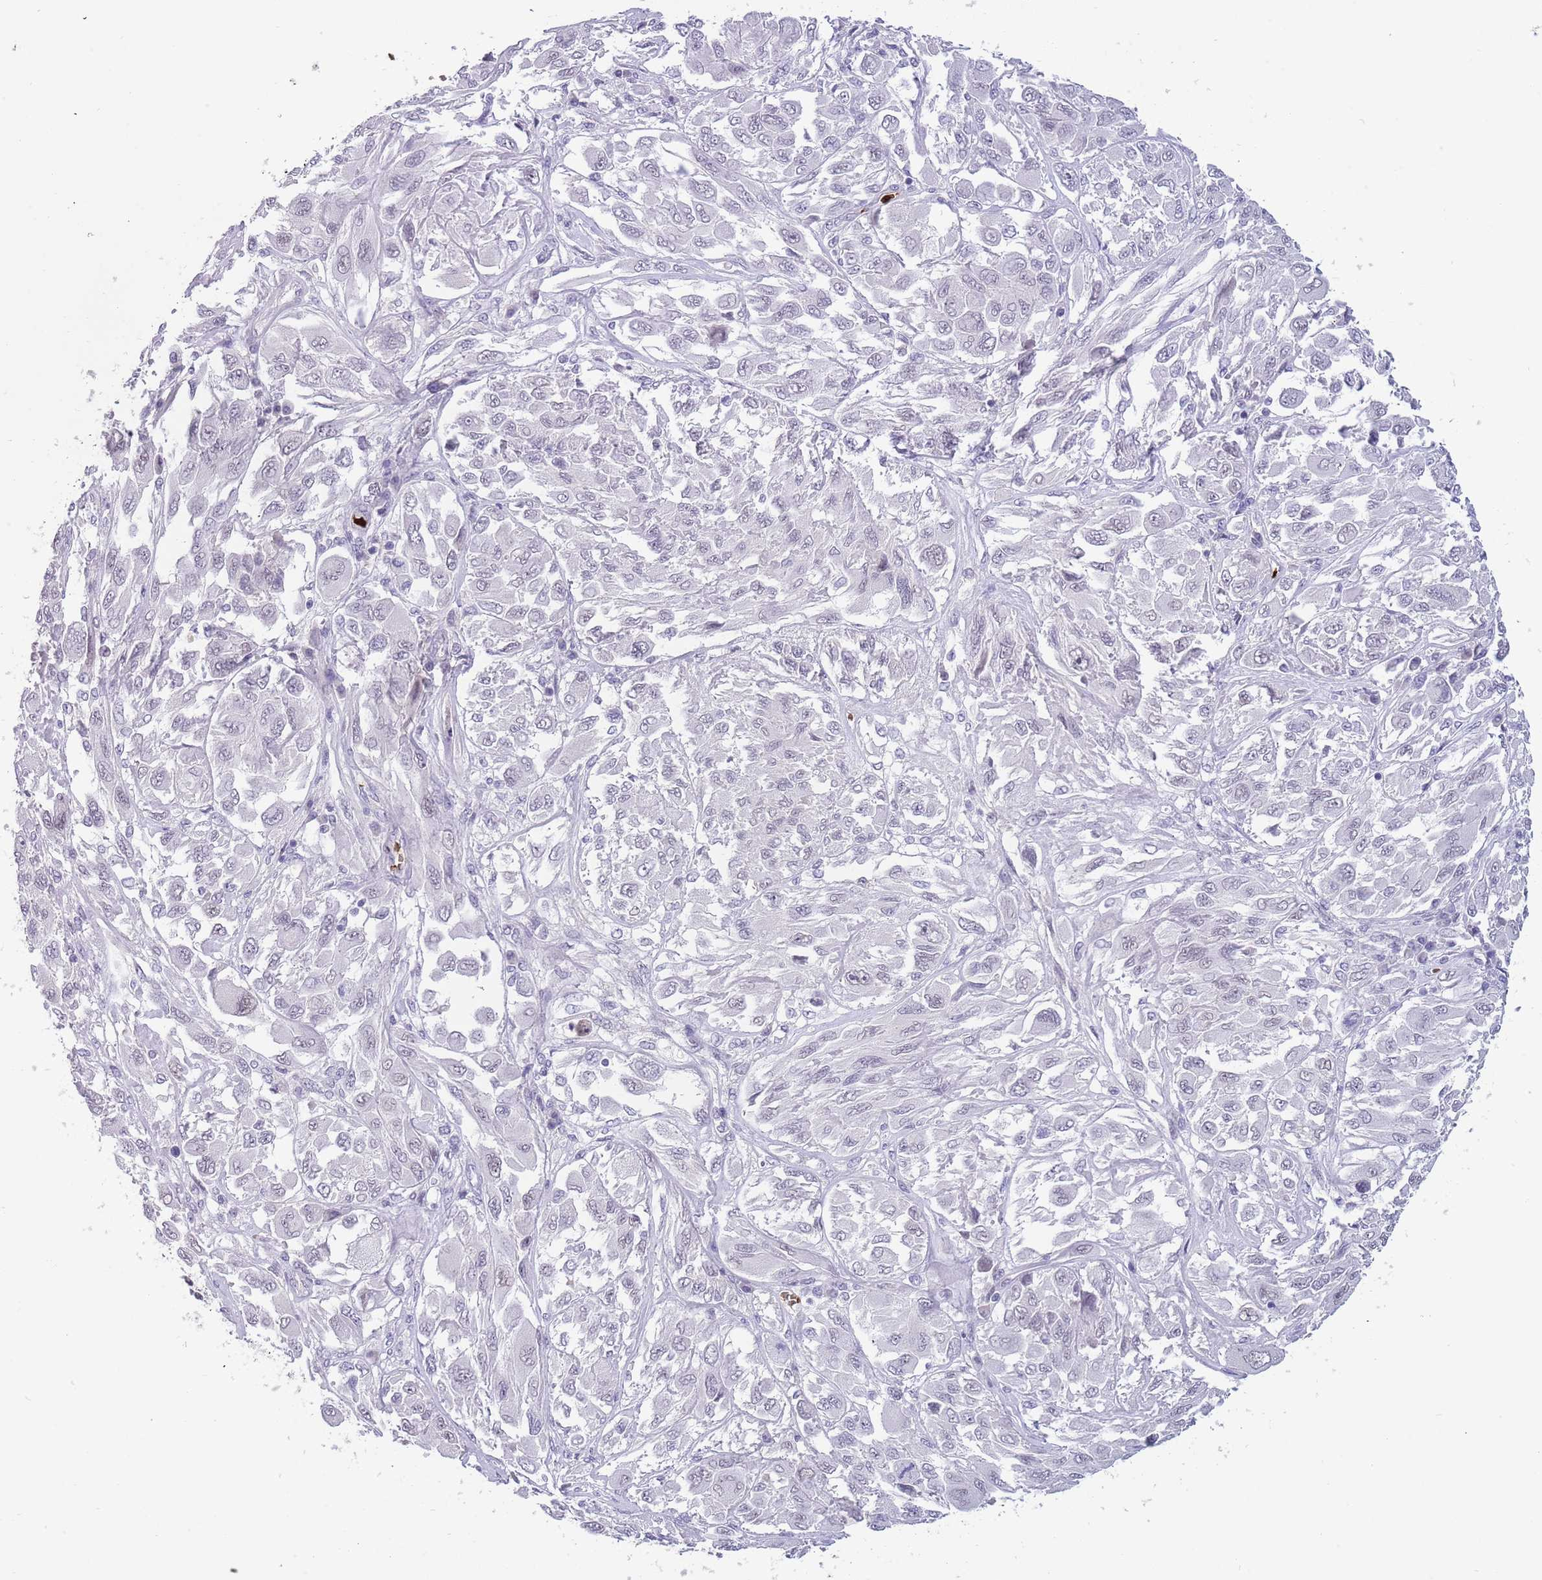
{"staining": {"intensity": "negative", "quantity": "none", "location": "none"}, "tissue": "melanoma", "cell_type": "Tumor cells", "image_type": "cancer", "snomed": [{"axis": "morphology", "description": "Malignant melanoma, NOS"}, {"axis": "topography", "description": "Skin"}], "caption": "A histopathology image of malignant melanoma stained for a protein reveals no brown staining in tumor cells.", "gene": "LYPD6B", "patient": {"sex": "female", "age": 91}}